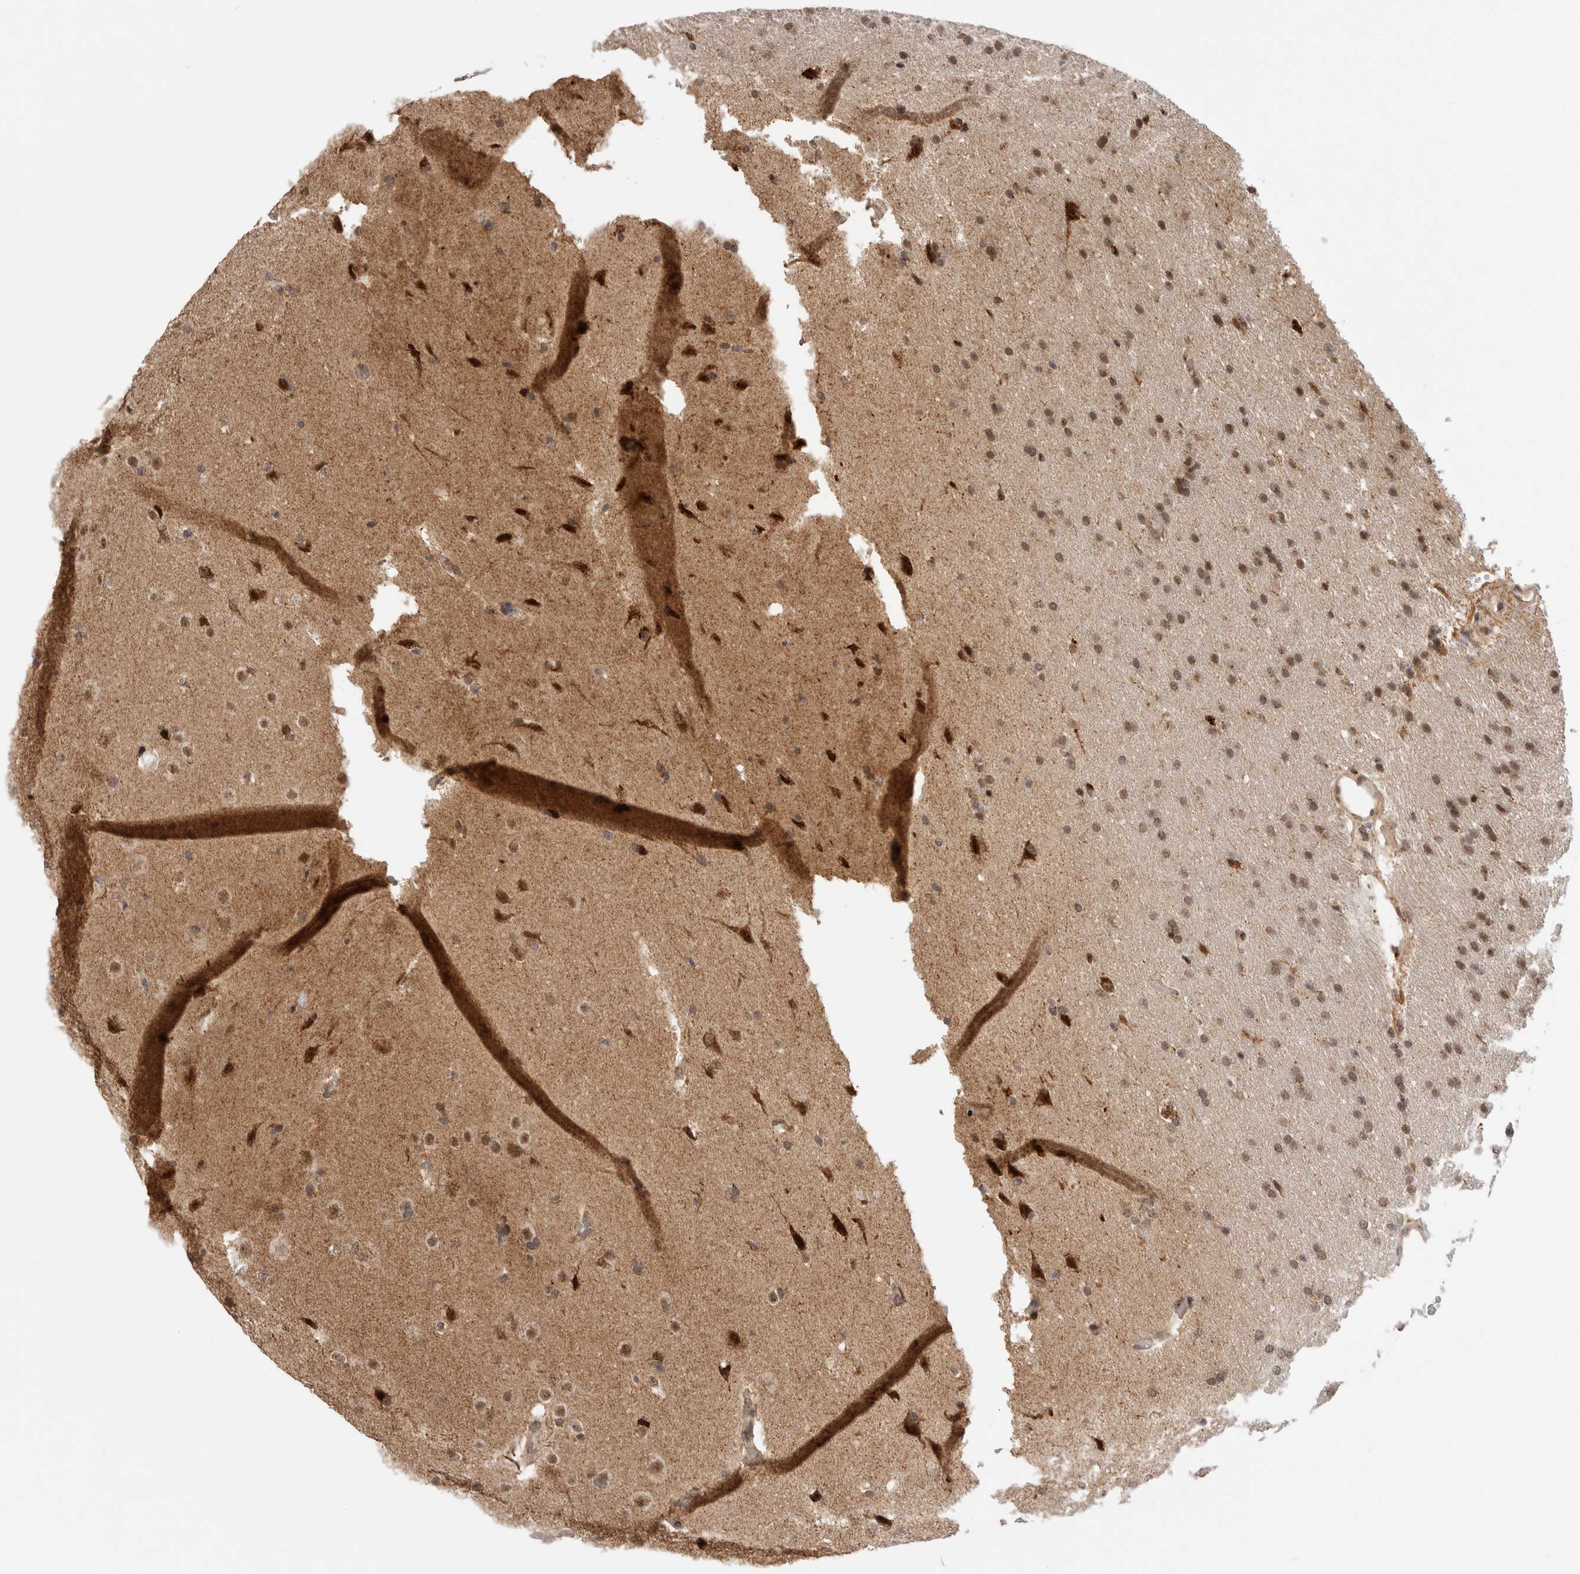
{"staining": {"intensity": "moderate", "quantity": ">75%", "location": "nuclear"}, "tissue": "glioma", "cell_type": "Tumor cells", "image_type": "cancer", "snomed": [{"axis": "morphology", "description": "Glioma, malignant, Low grade"}, {"axis": "topography", "description": "Brain"}], "caption": "Immunohistochemistry (DAB (3,3'-diaminobenzidine)) staining of malignant low-grade glioma shows moderate nuclear protein positivity in about >75% of tumor cells.", "gene": "TMEM65", "patient": {"sex": "female", "age": 37}}